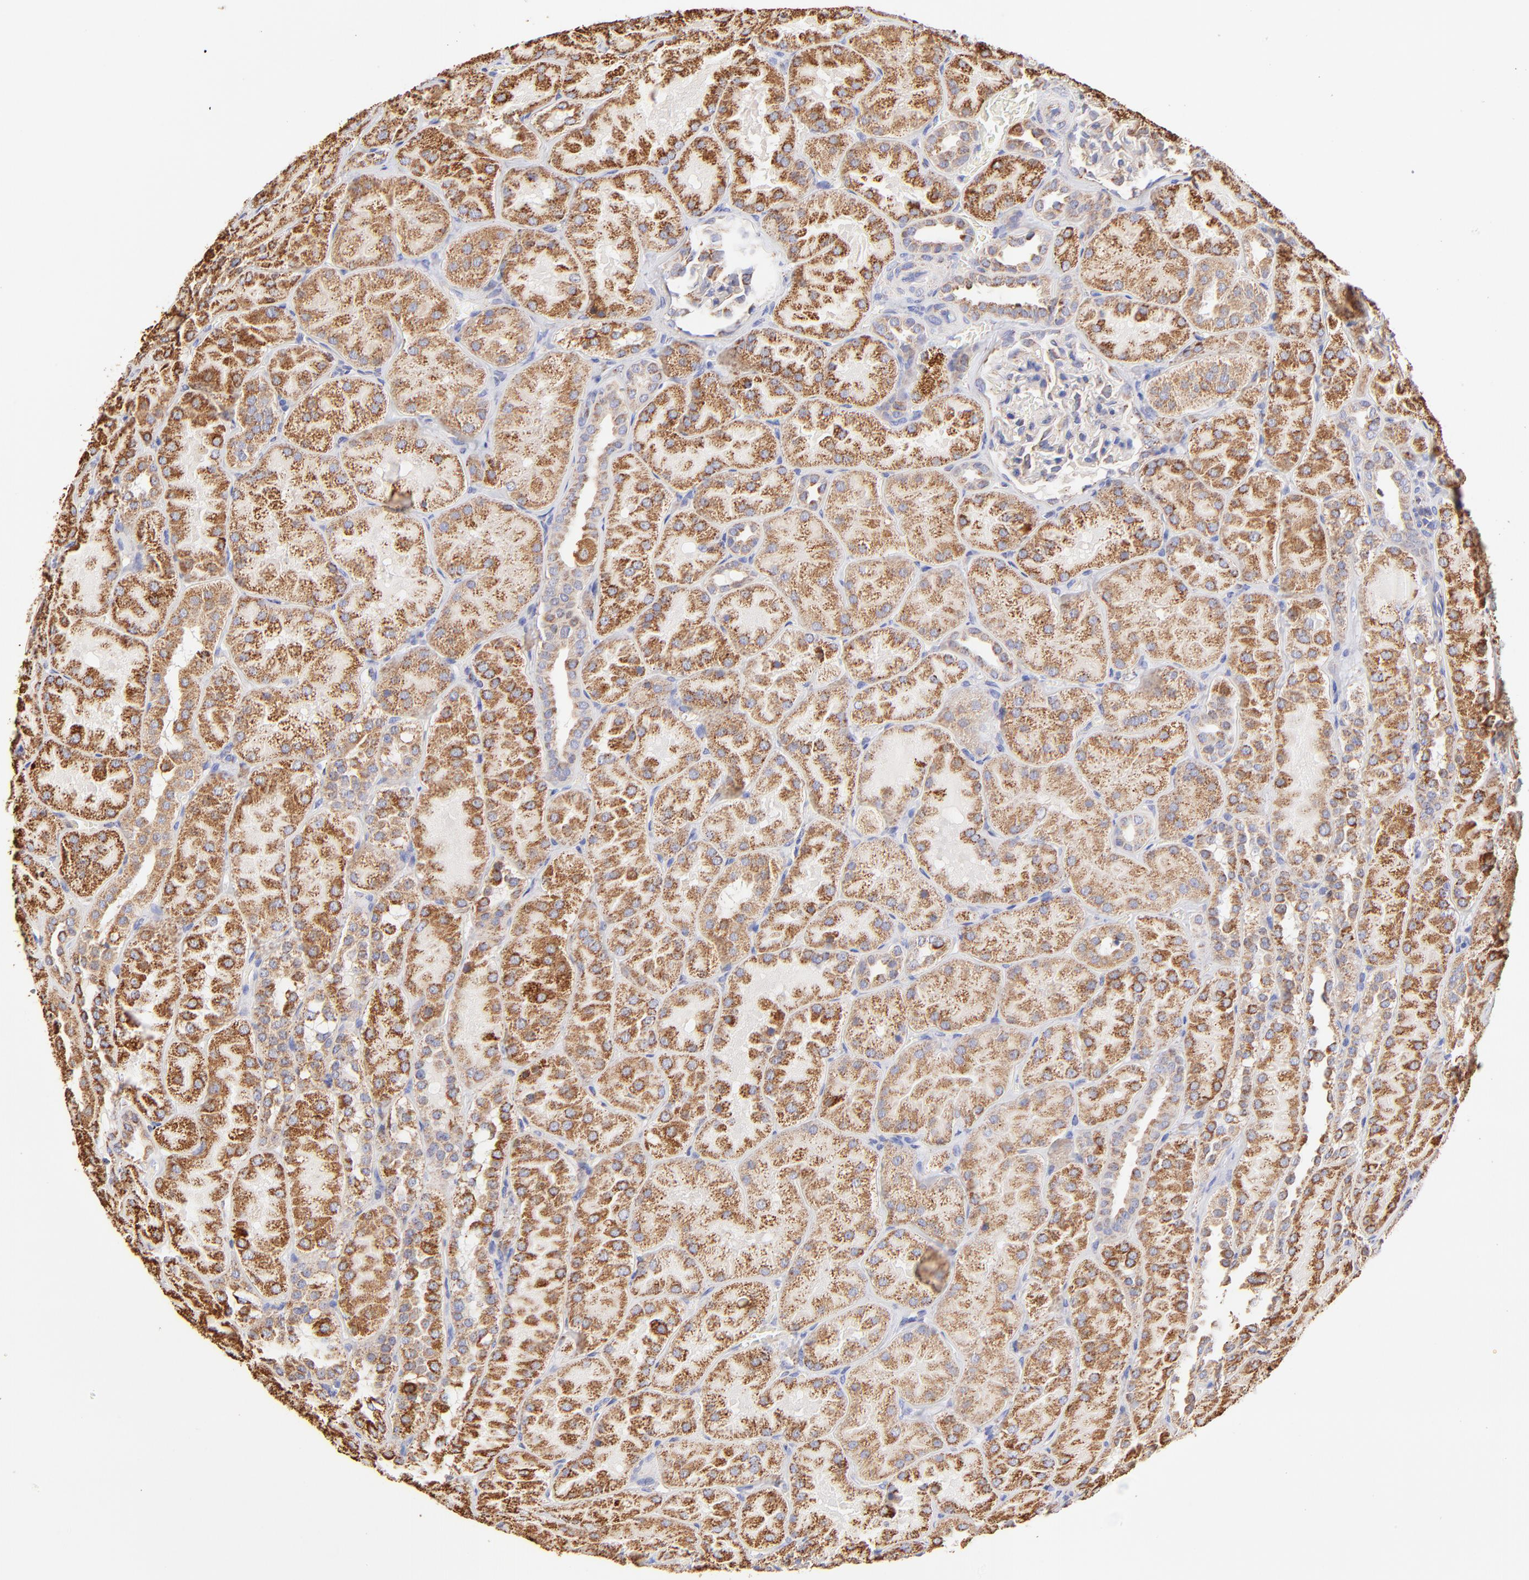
{"staining": {"intensity": "negative", "quantity": "none", "location": "none"}, "tissue": "kidney", "cell_type": "Cells in glomeruli", "image_type": "normal", "snomed": [{"axis": "morphology", "description": "Normal tissue, NOS"}, {"axis": "topography", "description": "Kidney"}], "caption": "A micrograph of kidney stained for a protein reveals no brown staining in cells in glomeruli. (DAB (3,3'-diaminobenzidine) immunohistochemistry (IHC) with hematoxylin counter stain).", "gene": "ECH1", "patient": {"sex": "male", "age": 28}}